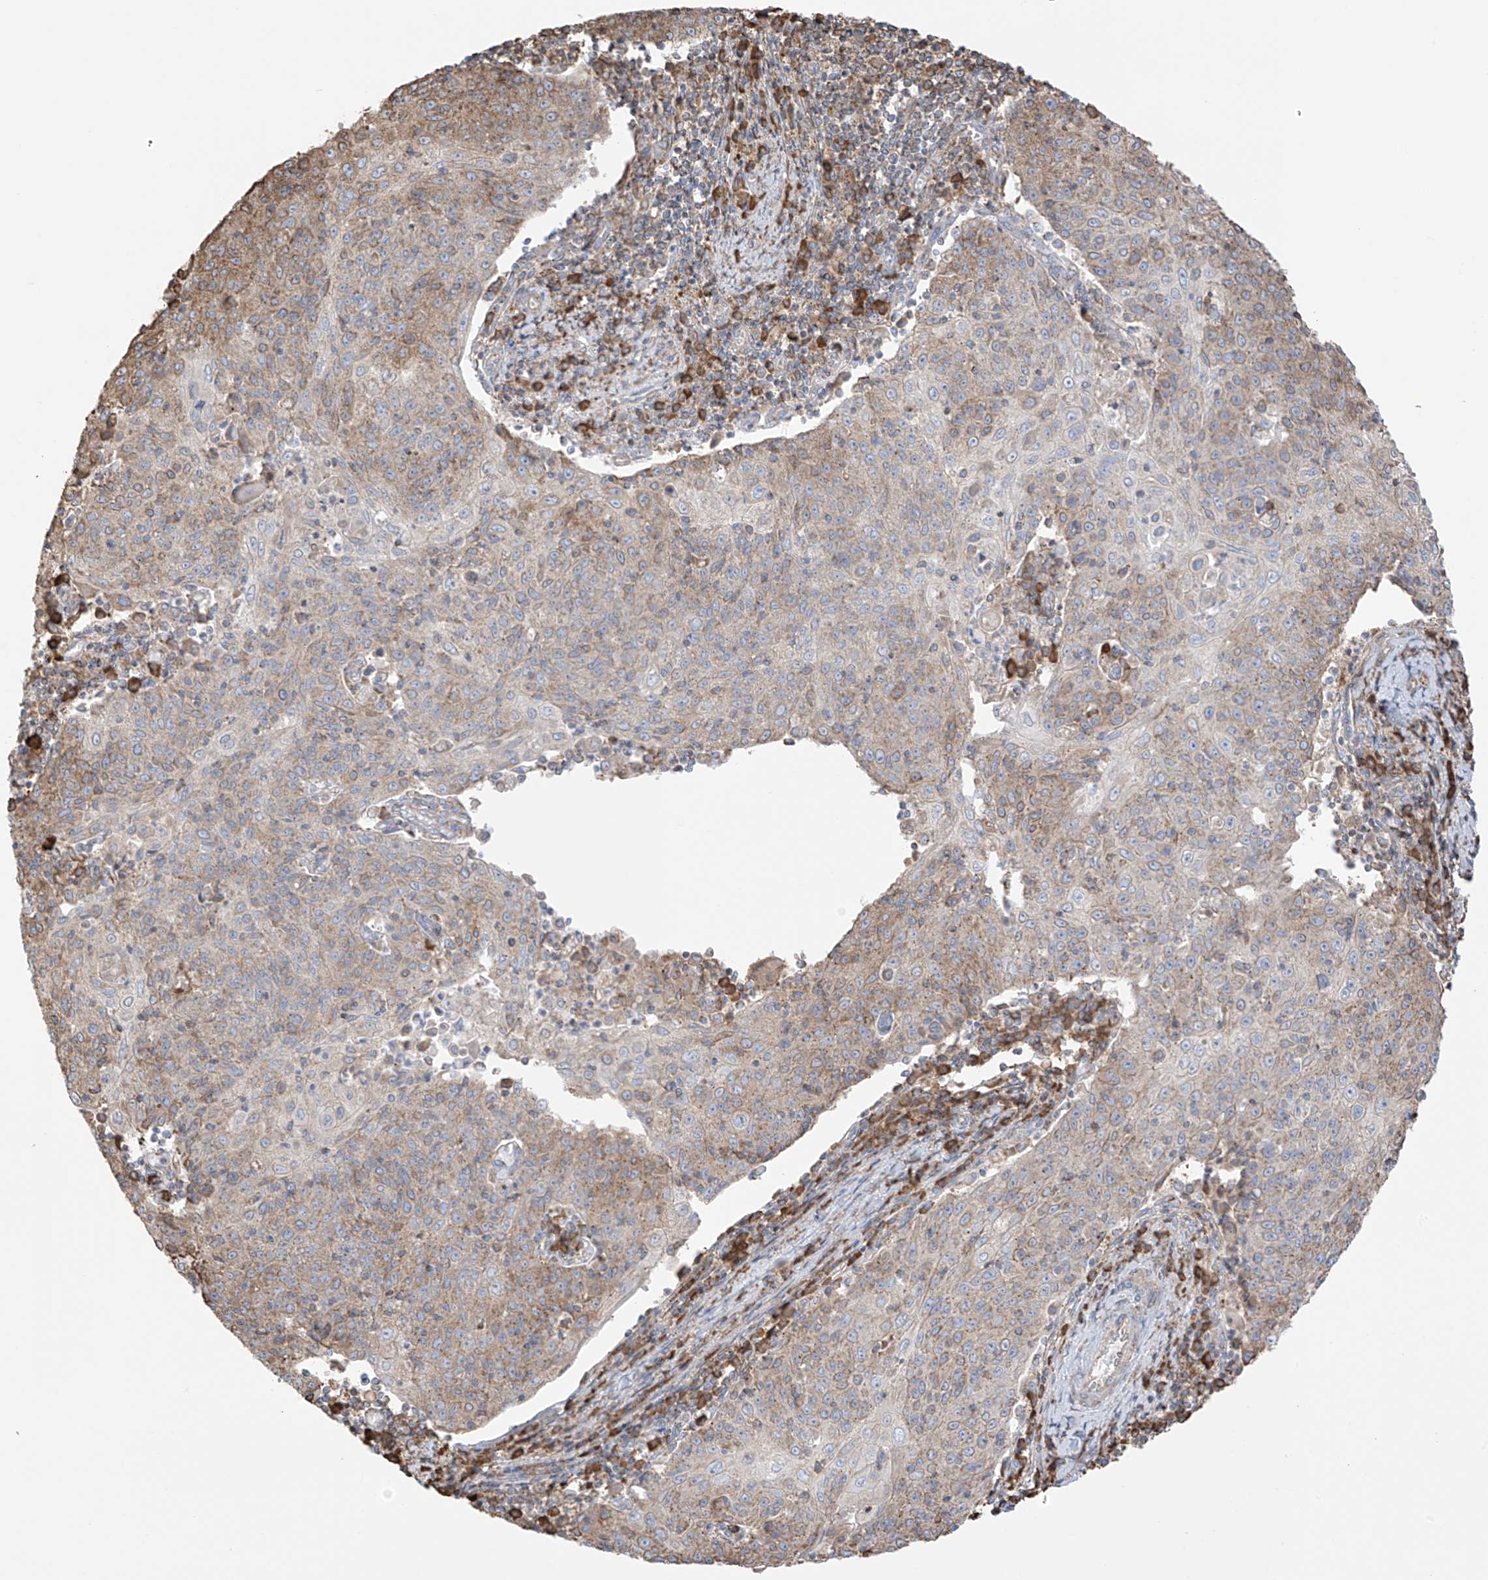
{"staining": {"intensity": "moderate", "quantity": "25%-75%", "location": "cytoplasmic/membranous"}, "tissue": "cervical cancer", "cell_type": "Tumor cells", "image_type": "cancer", "snomed": [{"axis": "morphology", "description": "Squamous cell carcinoma, NOS"}, {"axis": "topography", "description": "Cervix"}], "caption": "Cervical cancer (squamous cell carcinoma) tissue exhibits moderate cytoplasmic/membranous expression in approximately 25%-75% of tumor cells", "gene": "XKR3", "patient": {"sex": "female", "age": 48}}